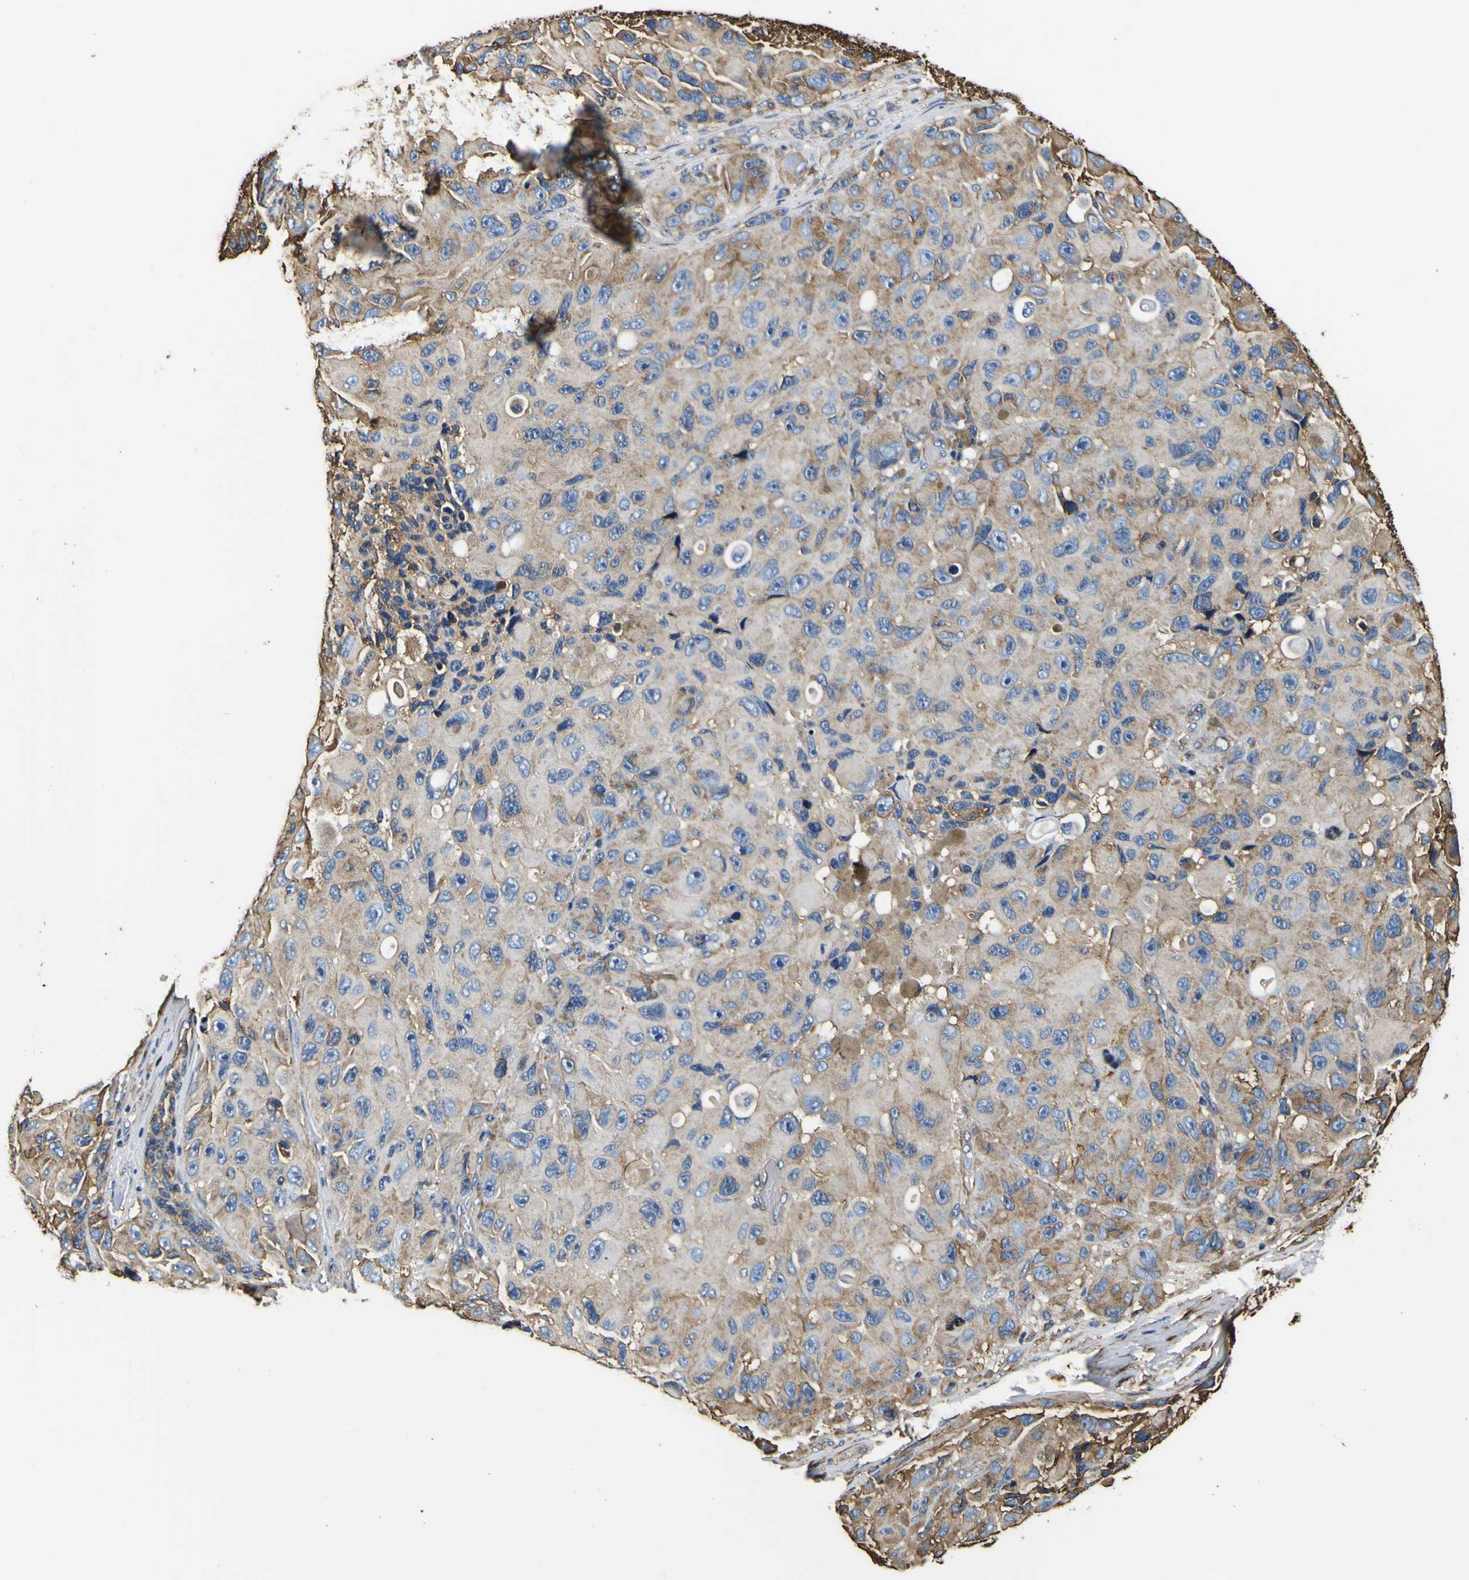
{"staining": {"intensity": "moderate", "quantity": ">75%", "location": "cytoplasmic/membranous"}, "tissue": "melanoma", "cell_type": "Tumor cells", "image_type": "cancer", "snomed": [{"axis": "morphology", "description": "Malignant melanoma, NOS"}, {"axis": "topography", "description": "Skin"}], "caption": "Malignant melanoma stained with a protein marker demonstrates moderate staining in tumor cells.", "gene": "TUBA1B", "patient": {"sex": "female", "age": 73}}